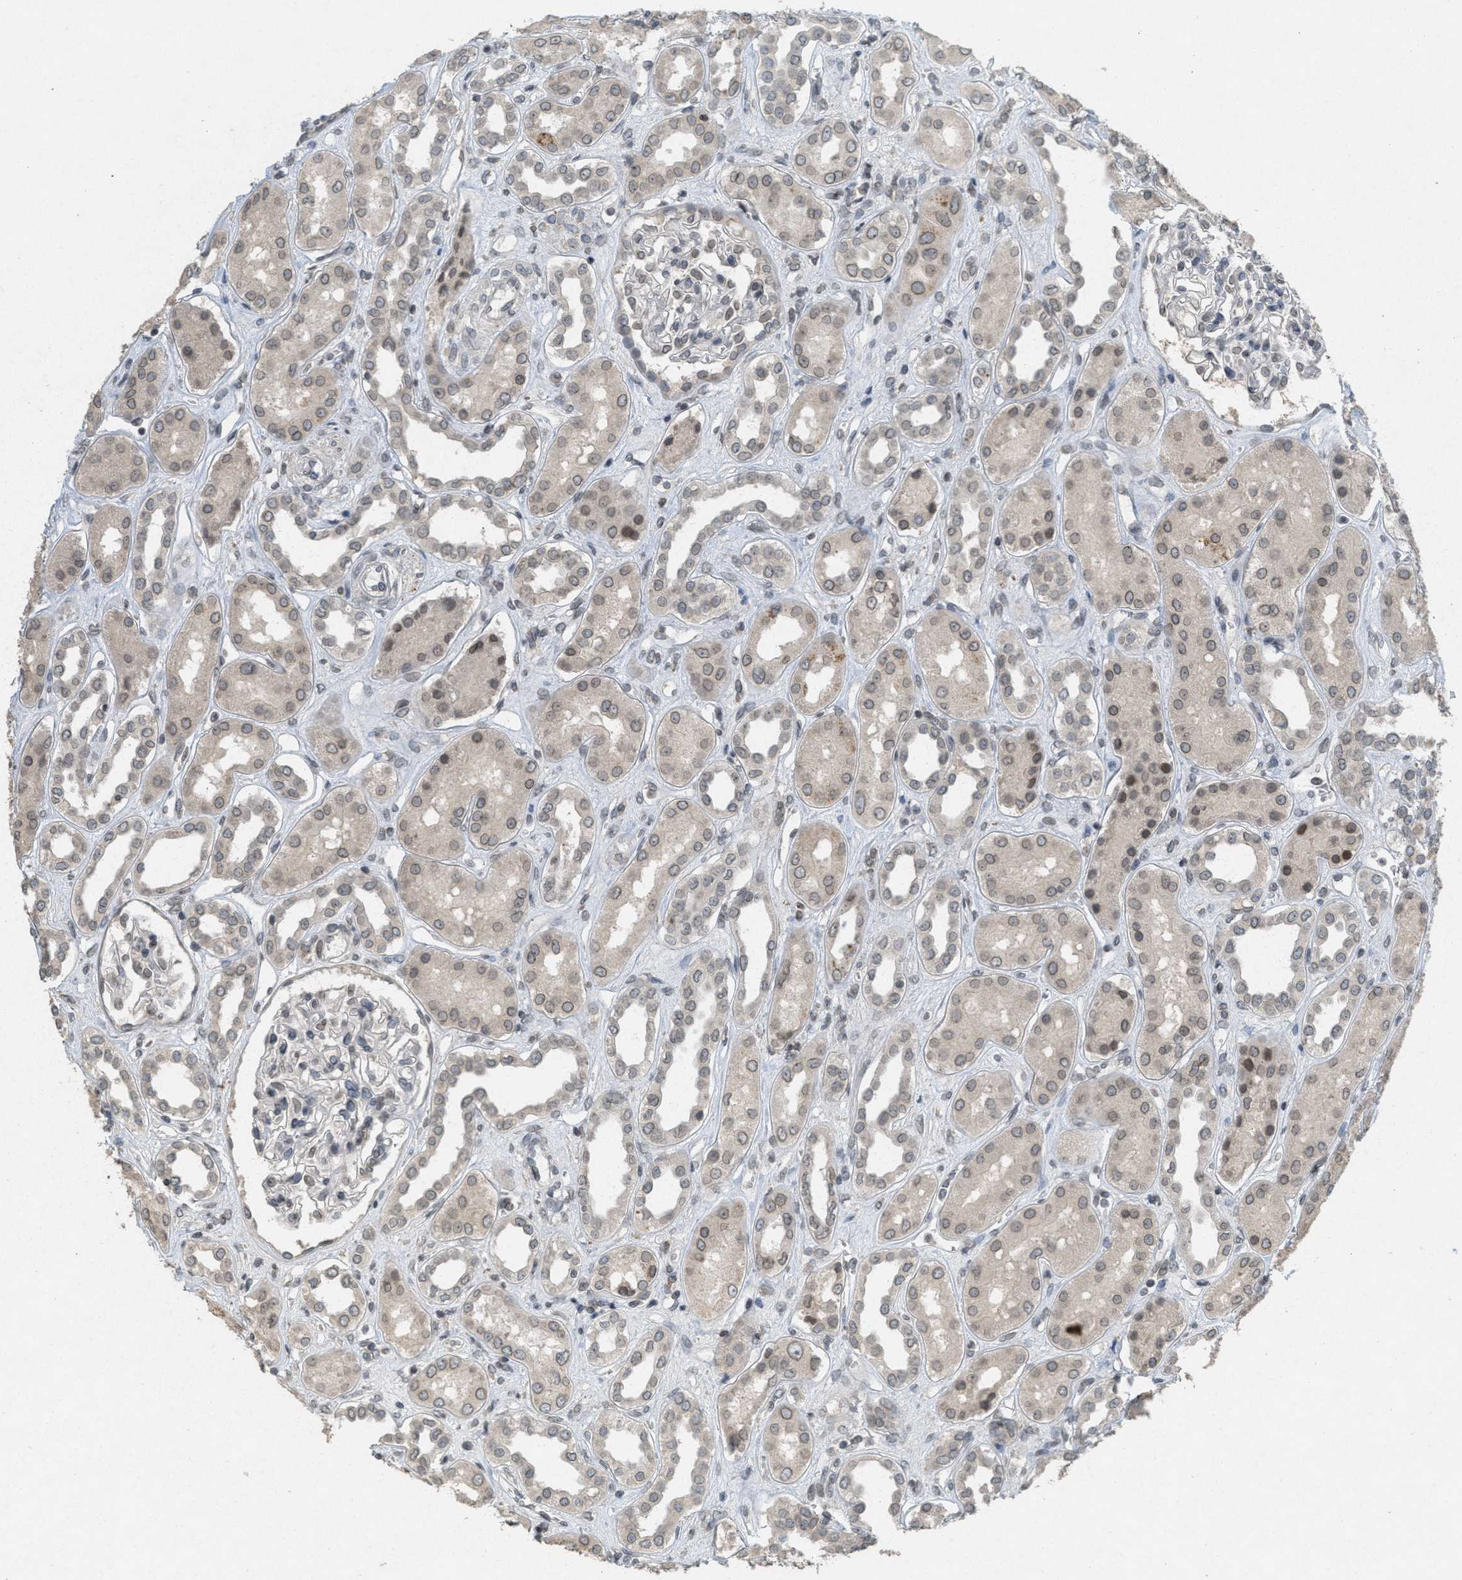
{"staining": {"intensity": "moderate", "quantity": "<25%", "location": "nuclear"}, "tissue": "kidney", "cell_type": "Cells in glomeruli", "image_type": "normal", "snomed": [{"axis": "morphology", "description": "Normal tissue, NOS"}, {"axis": "topography", "description": "Kidney"}], "caption": "Immunohistochemistry (IHC) histopathology image of benign kidney: human kidney stained using IHC exhibits low levels of moderate protein expression localized specifically in the nuclear of cells in glomeruli, appearing as a nuclear brown color.", "gene": "ABHD6", "patient": {"sex": "male", "age": 59}}